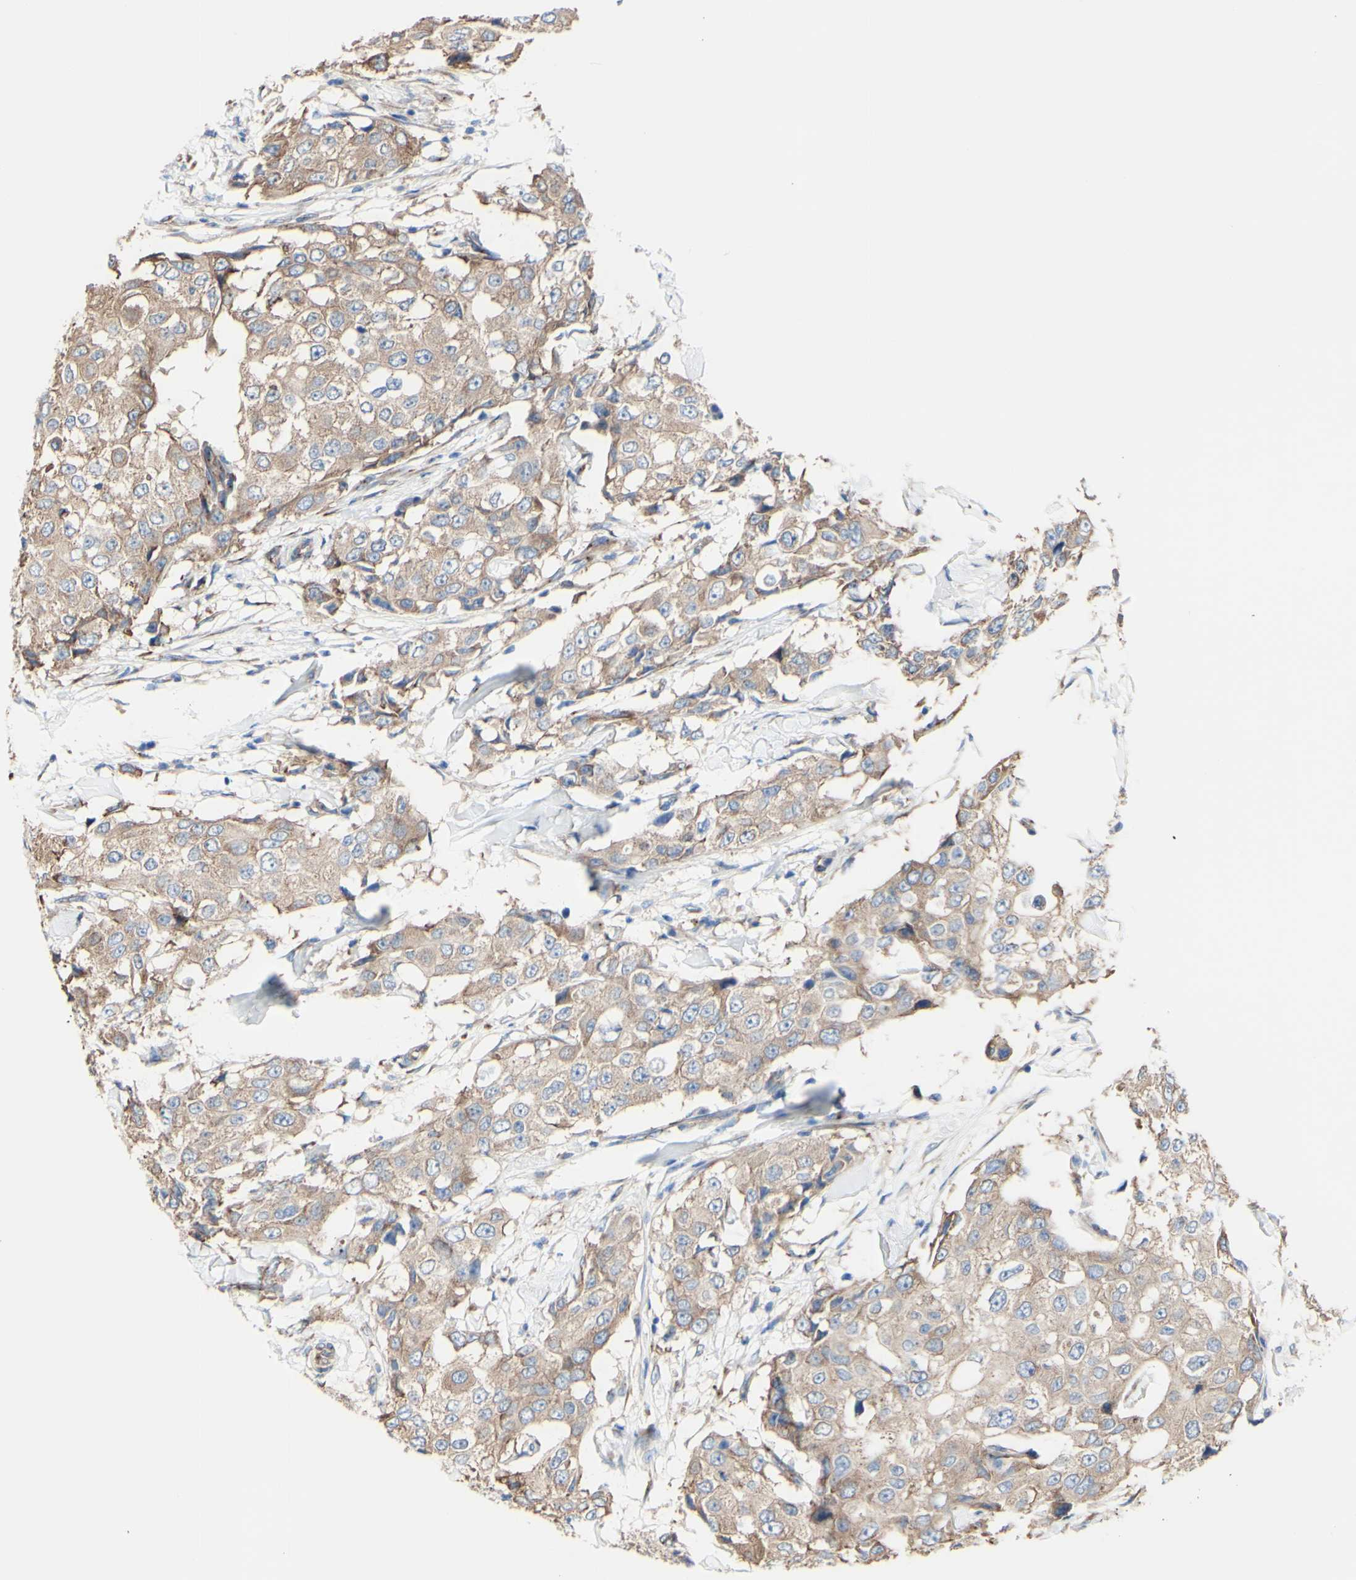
{"staining": {"intensity": "moderate", "quantity": ">75%", "location": "cytoplasmic/membranous"}, "tissue": "breast cancer", "cell_type": "Tumor cells", "image_type": "cancer", "snomed": [{"axis": "morphology", "description": "Duct carcinoma"}, {"axis": "topography", "description": "Breast"}], "caption": "This is a photomicrograph of immunohistochemistry staining of infiltrating ductal carcinoma (breast), which shows moderate staining in the cytoplasmic/membranous of tumor cells.", "gene": "LRIG3", "patient": {"sex": "female", "age": 27}}